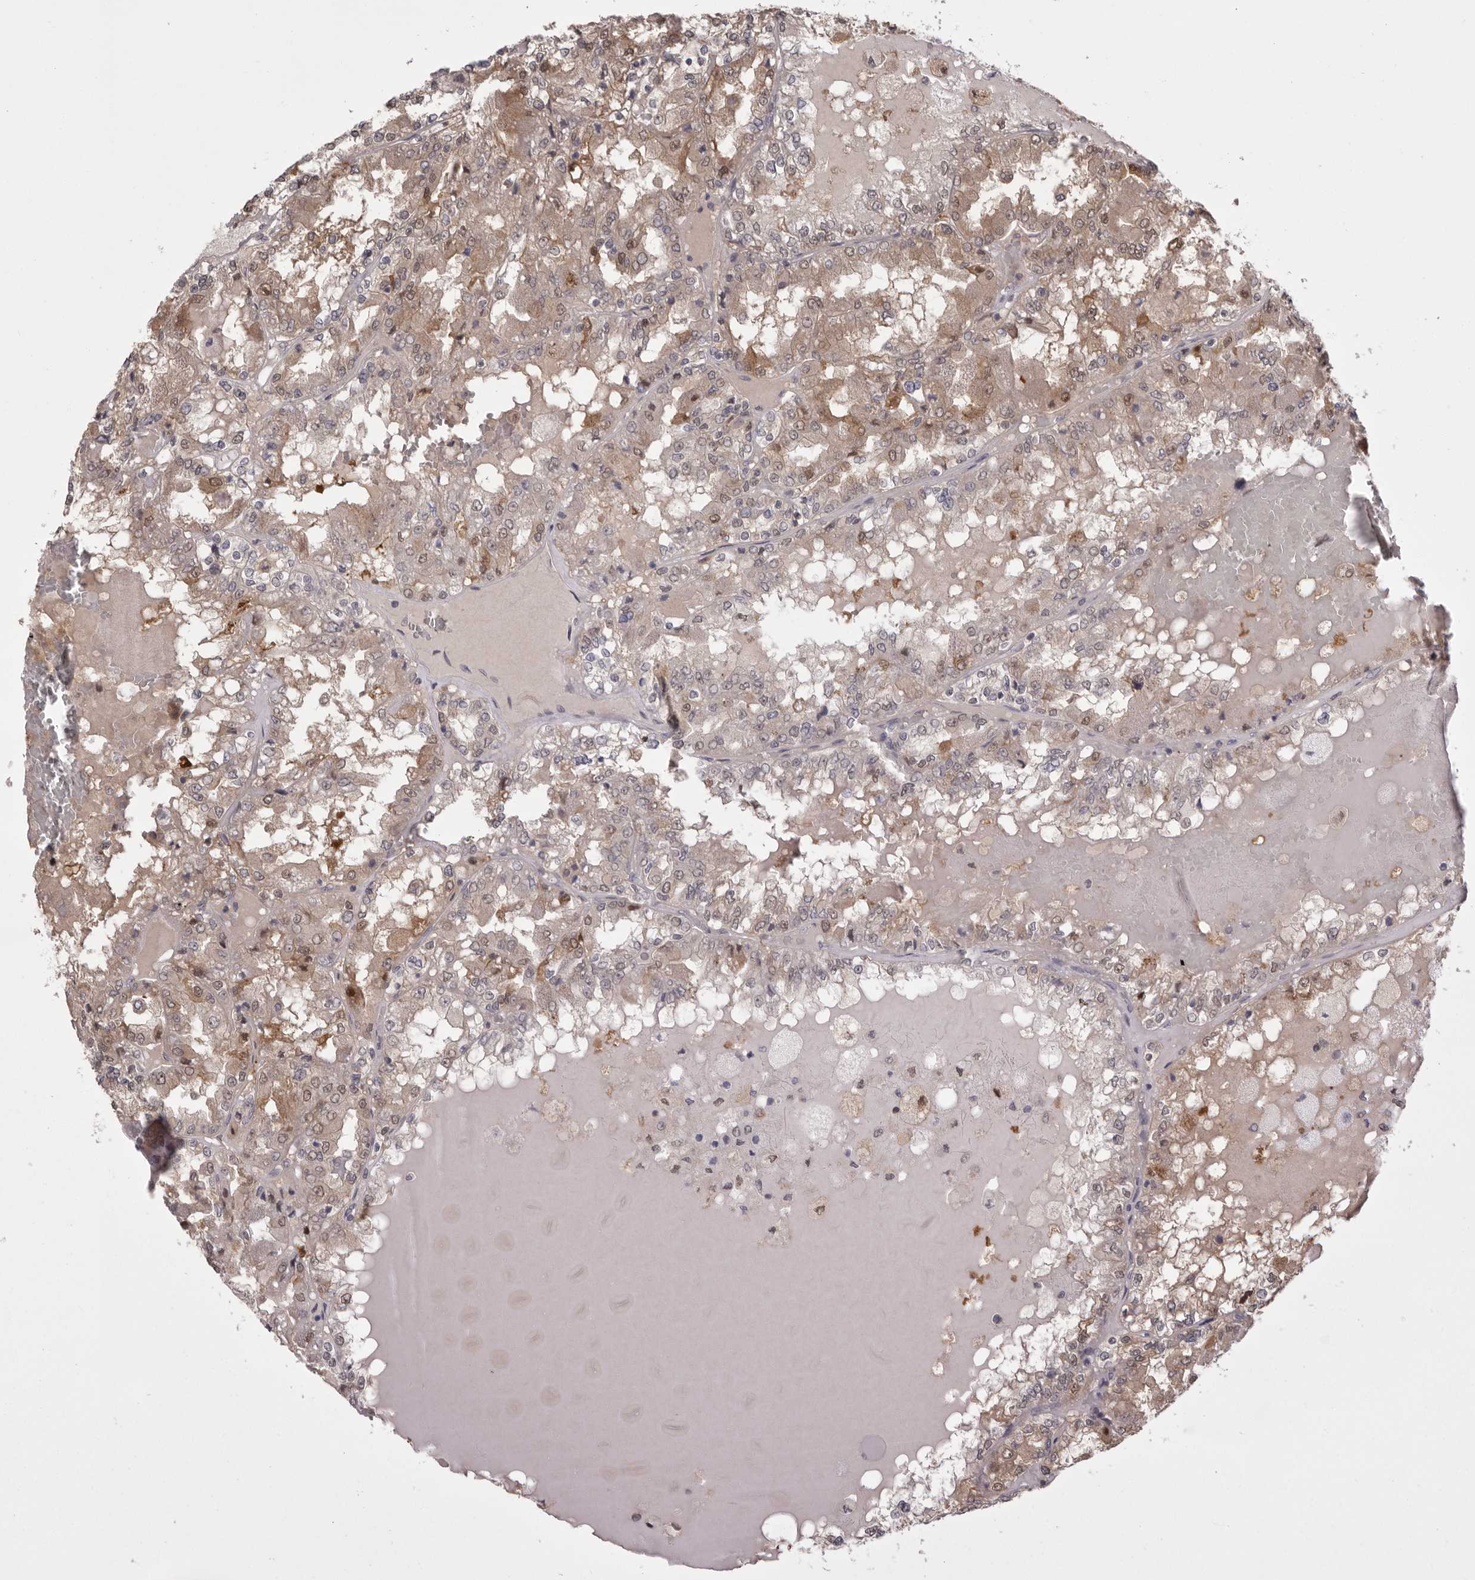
{"staining": {"intensity": "moderate", "quantity": "25%-75%", "location": "cytoplasmic/membranous"}, "tissue": "renal cancer", "cell_type": "Tumor cells", "image_type": "cancer", "snomed": [{"axis": "morphology", "description": "Adenocarcinoma, NOS"}, {"axis": "topography", "description": "Kidney"}], "caption": "A high-resolution image shows immunohistochemistry staining of renal cancer, which reveals moderate cytoplasmic/membranous staining in approximately 25%-75% of tumor cells.", "gene": "MDH1", "patient": {"sex": "female", "age": 56}}